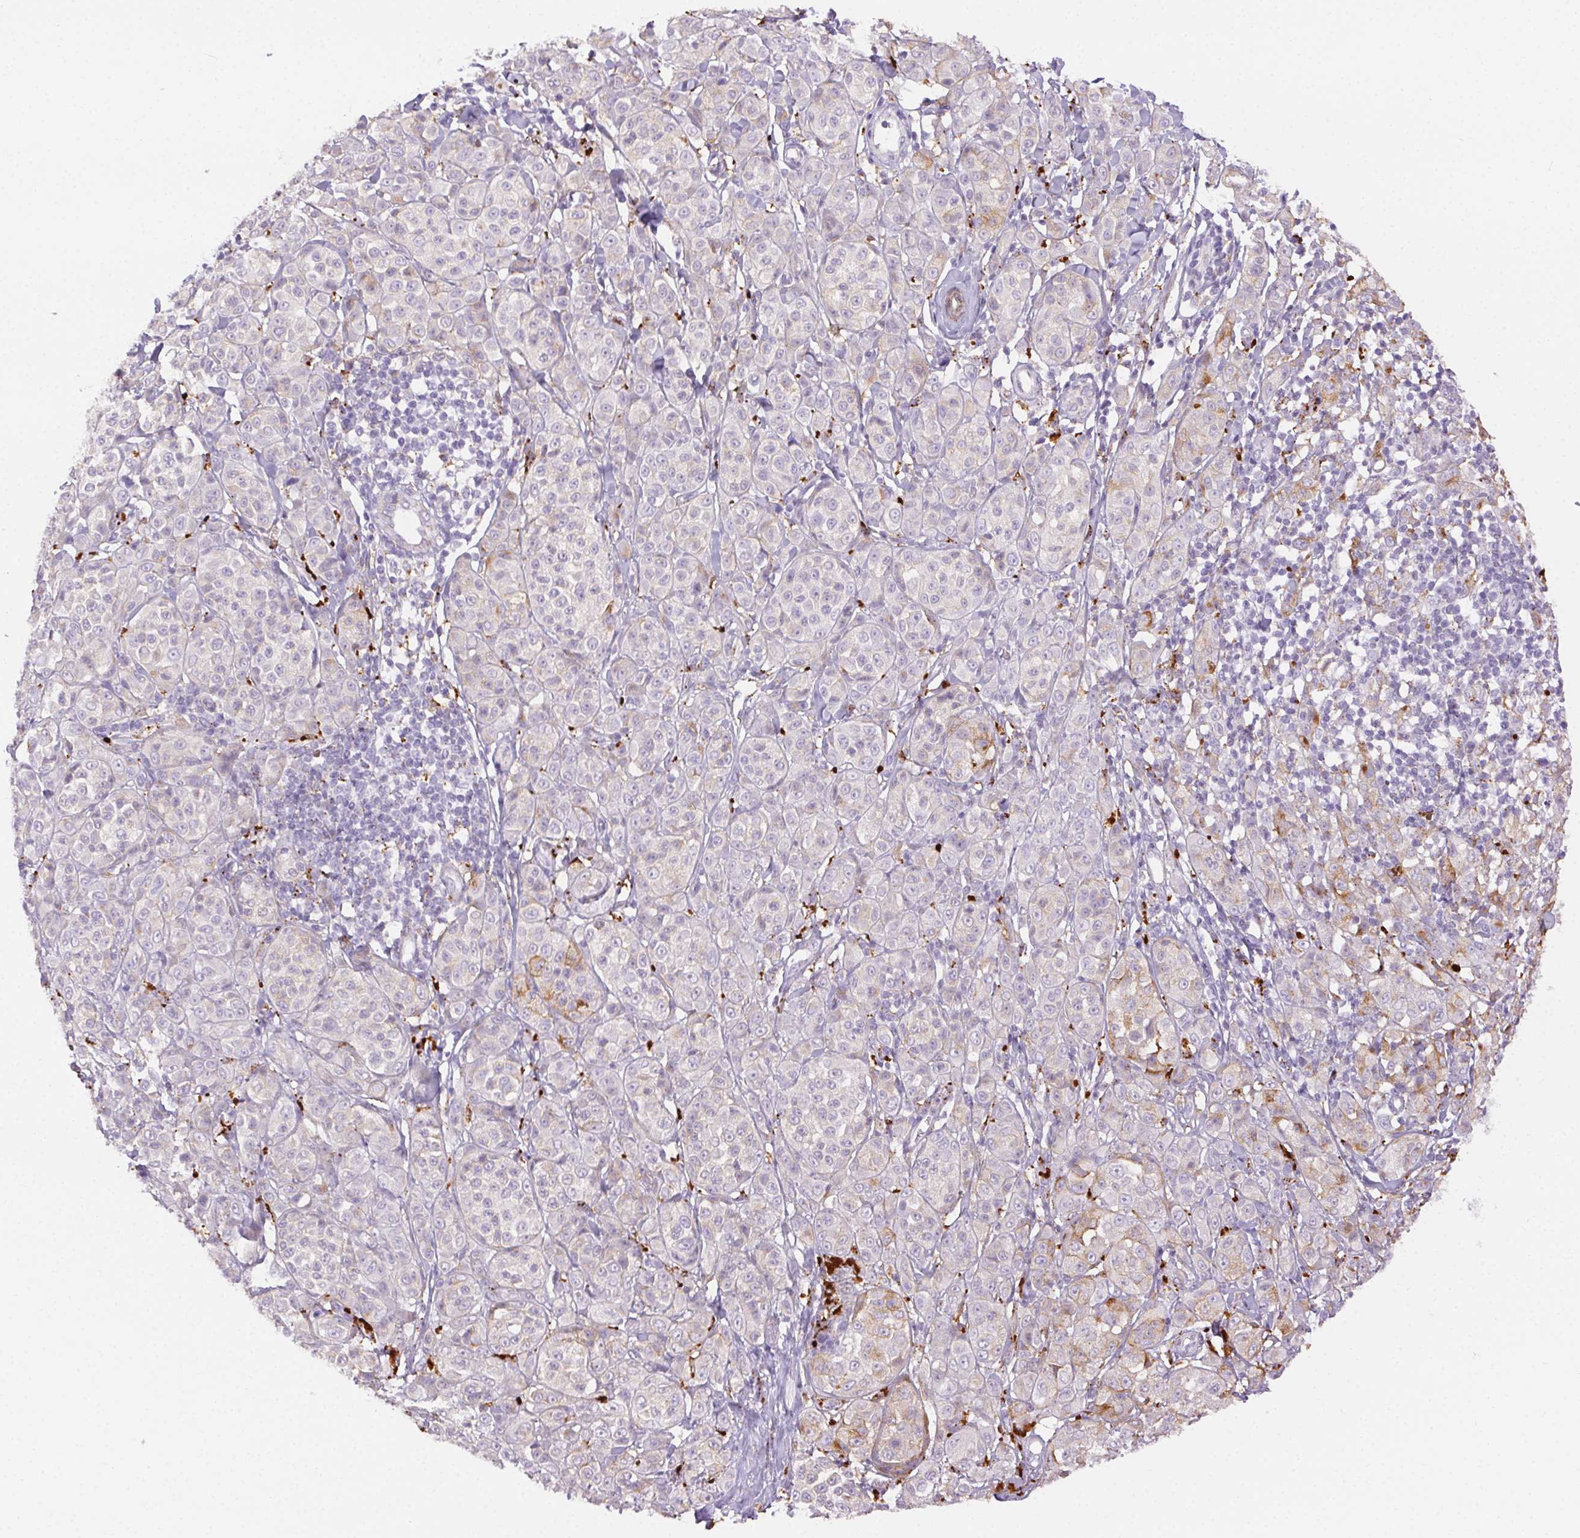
{"staining": {"intensity": "negative", "quantity": "none", "location": "none"}, "tissue": "melanoma", "cell_type": "Tumor cells", "image_type": "cancer", "snomed": [{"axis": "morphology", "description": "Malignant melanoma, NOS"}, {"axis": "topography", "description": "Skin"}], "caption": "Tumor cells show no significant expression in malignant melanoma. (Brightfield microscopy of DAB immunohistochemistry (IHC) at high magnification).", "gene": "SCPEP1", "patient": {"sex": "male", "age": 89}}